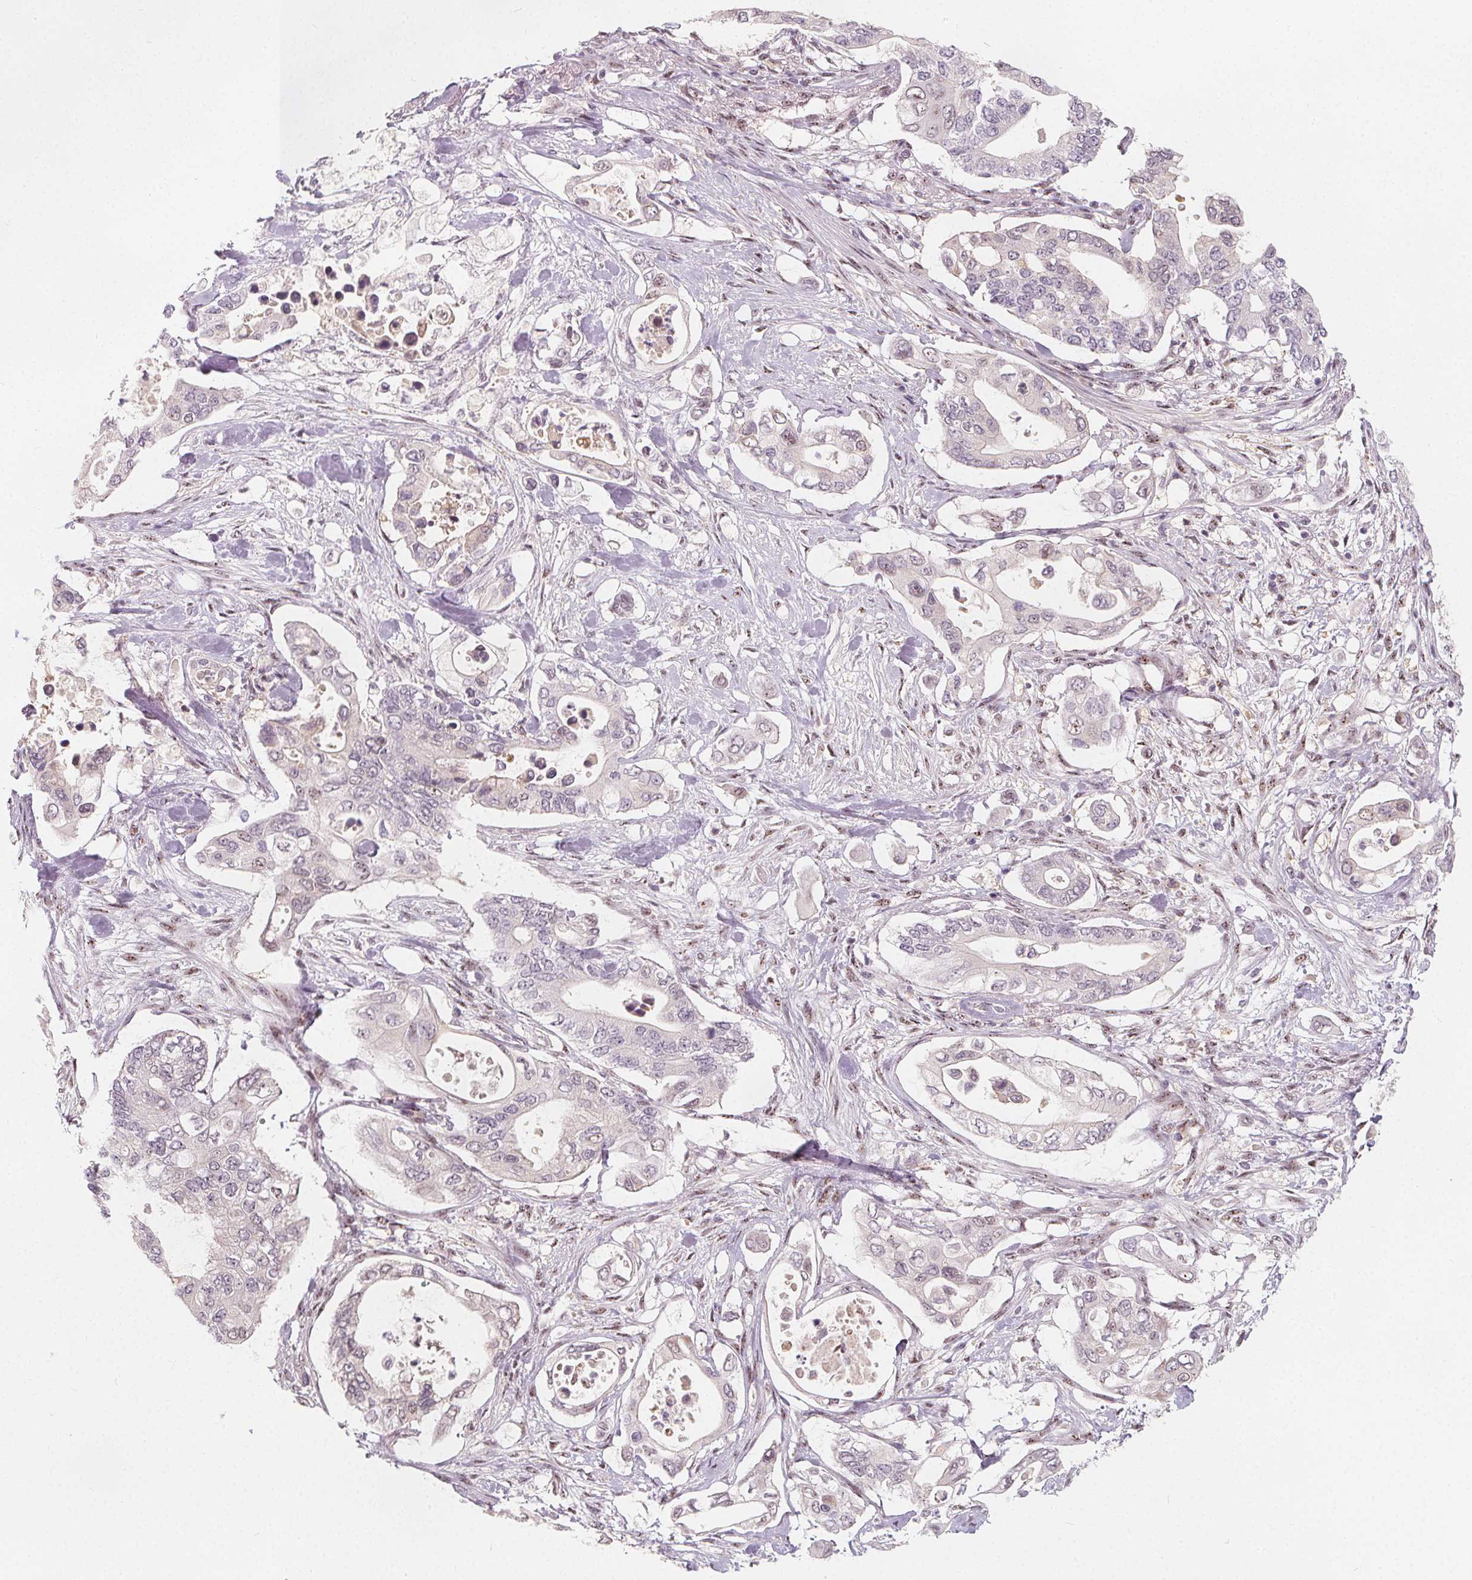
{"staining": {"intensity": "negative", "quantity": "none", "location": "none"}, "tissue": "pancreatic cancer", "cell_type": "Tumor cells", "image_type": "cancer", "snomed": [{"axis": "morphology", "description": "Adenocarcinoma, NOS"}, {"axis": "topography", "description": "Pancreas"}], "caption": "Human adenocarcinoma (pancreatic) stained for a protein using immunohistochemistry displays no staining in tumor cells.", "gene": "DRC3", "patient": {"sex": "female", "age": 63}}